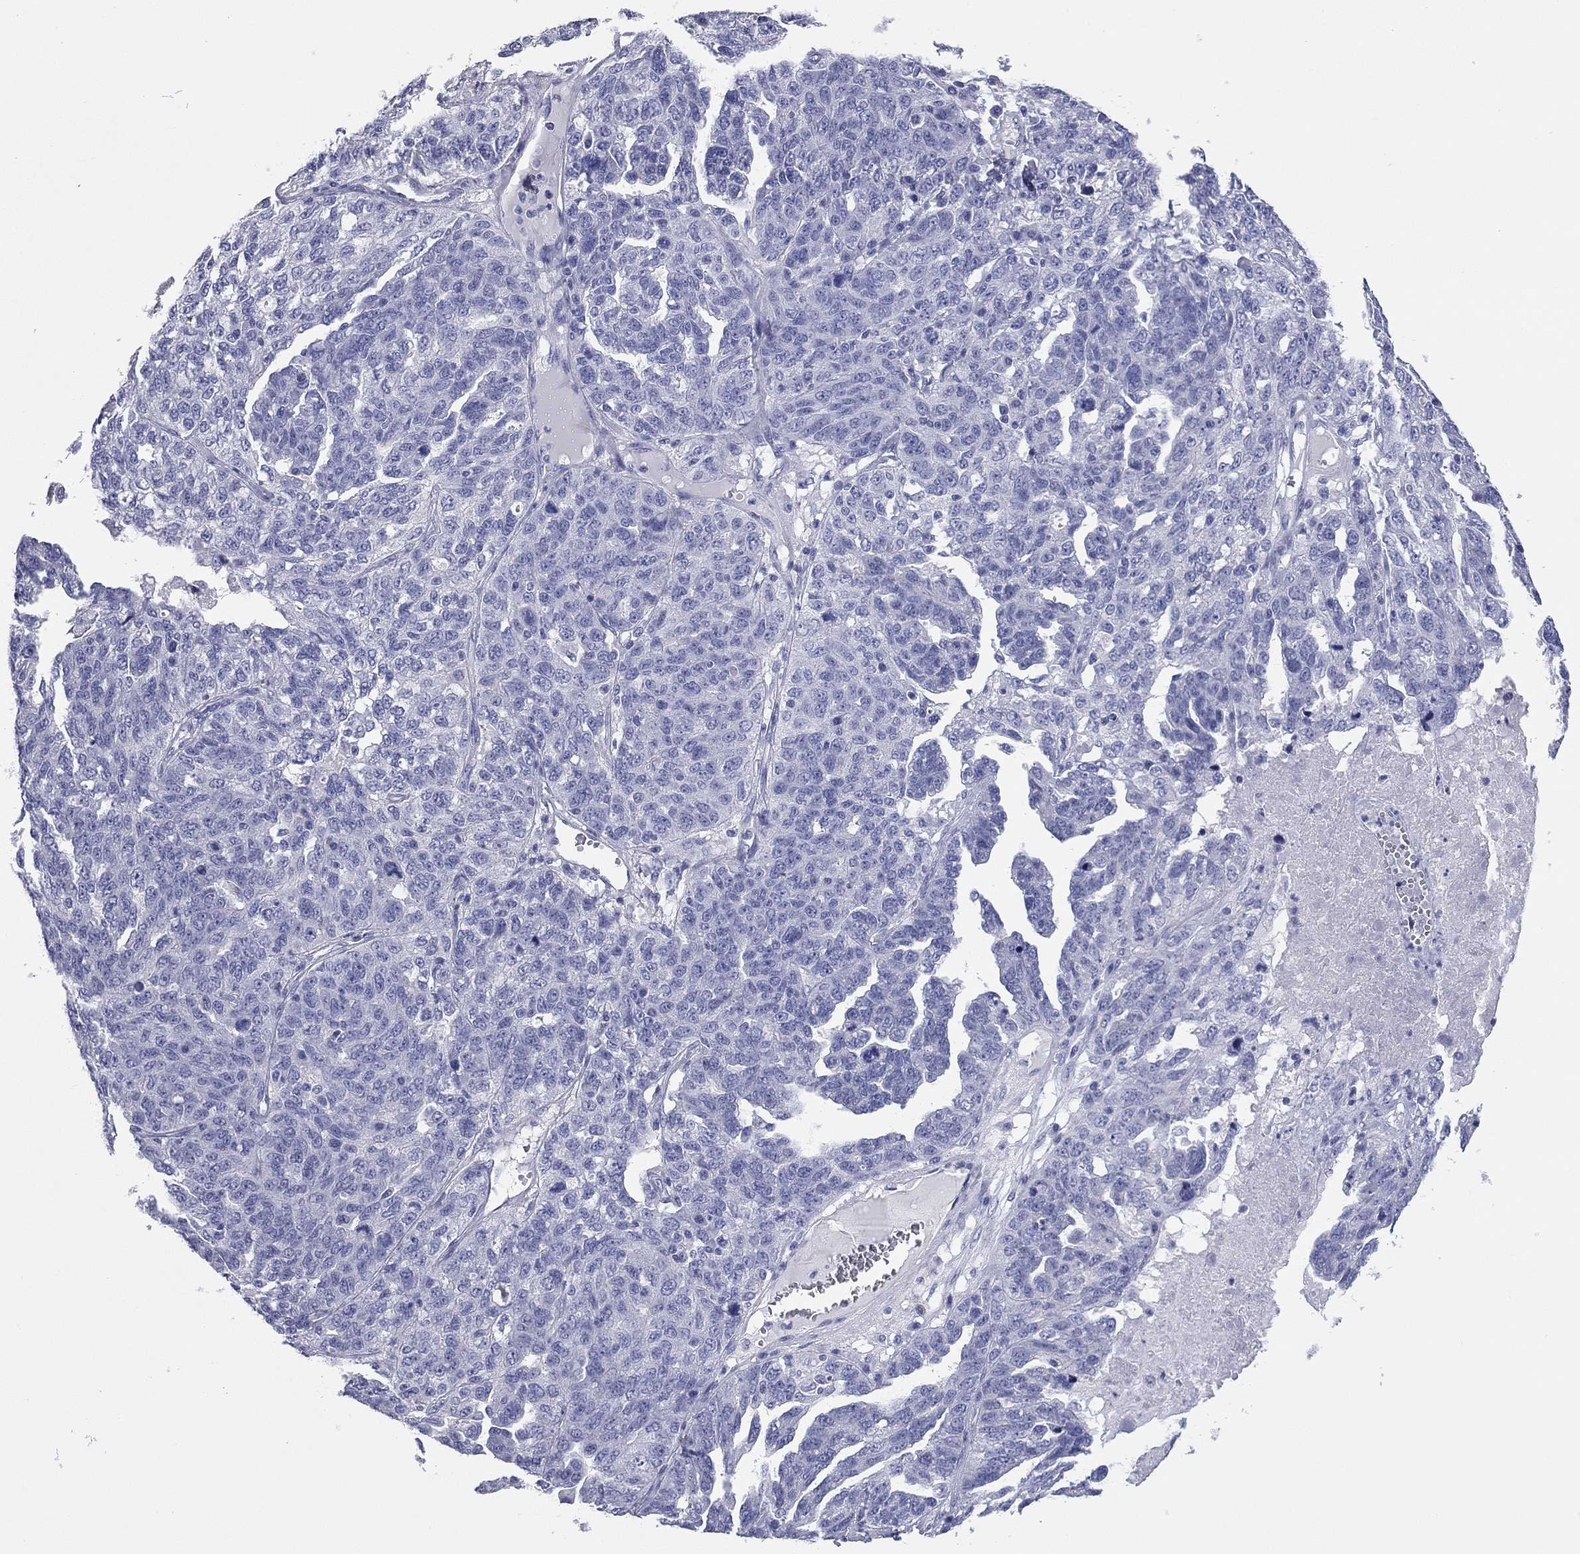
{"staining": {"intensity": "negative", "quantity": "none", "location": "none"}, "tissue": "ovarian cancer", "cell_type": "Tumor cells", "image_type": "cancer", "snomed": [{"axis": "morphology", "description": "Cystadenocarcinoma, serous, NOS"}, {"axis": "topography", "description": "Ovary"}], "caption": "Immunohistochemistry of human serous cystadenocarcinoma (ovarian) shows no expression in tumor cells.", "gene": "TMEM221", "patient": {"sex": "female", "age": 71}}